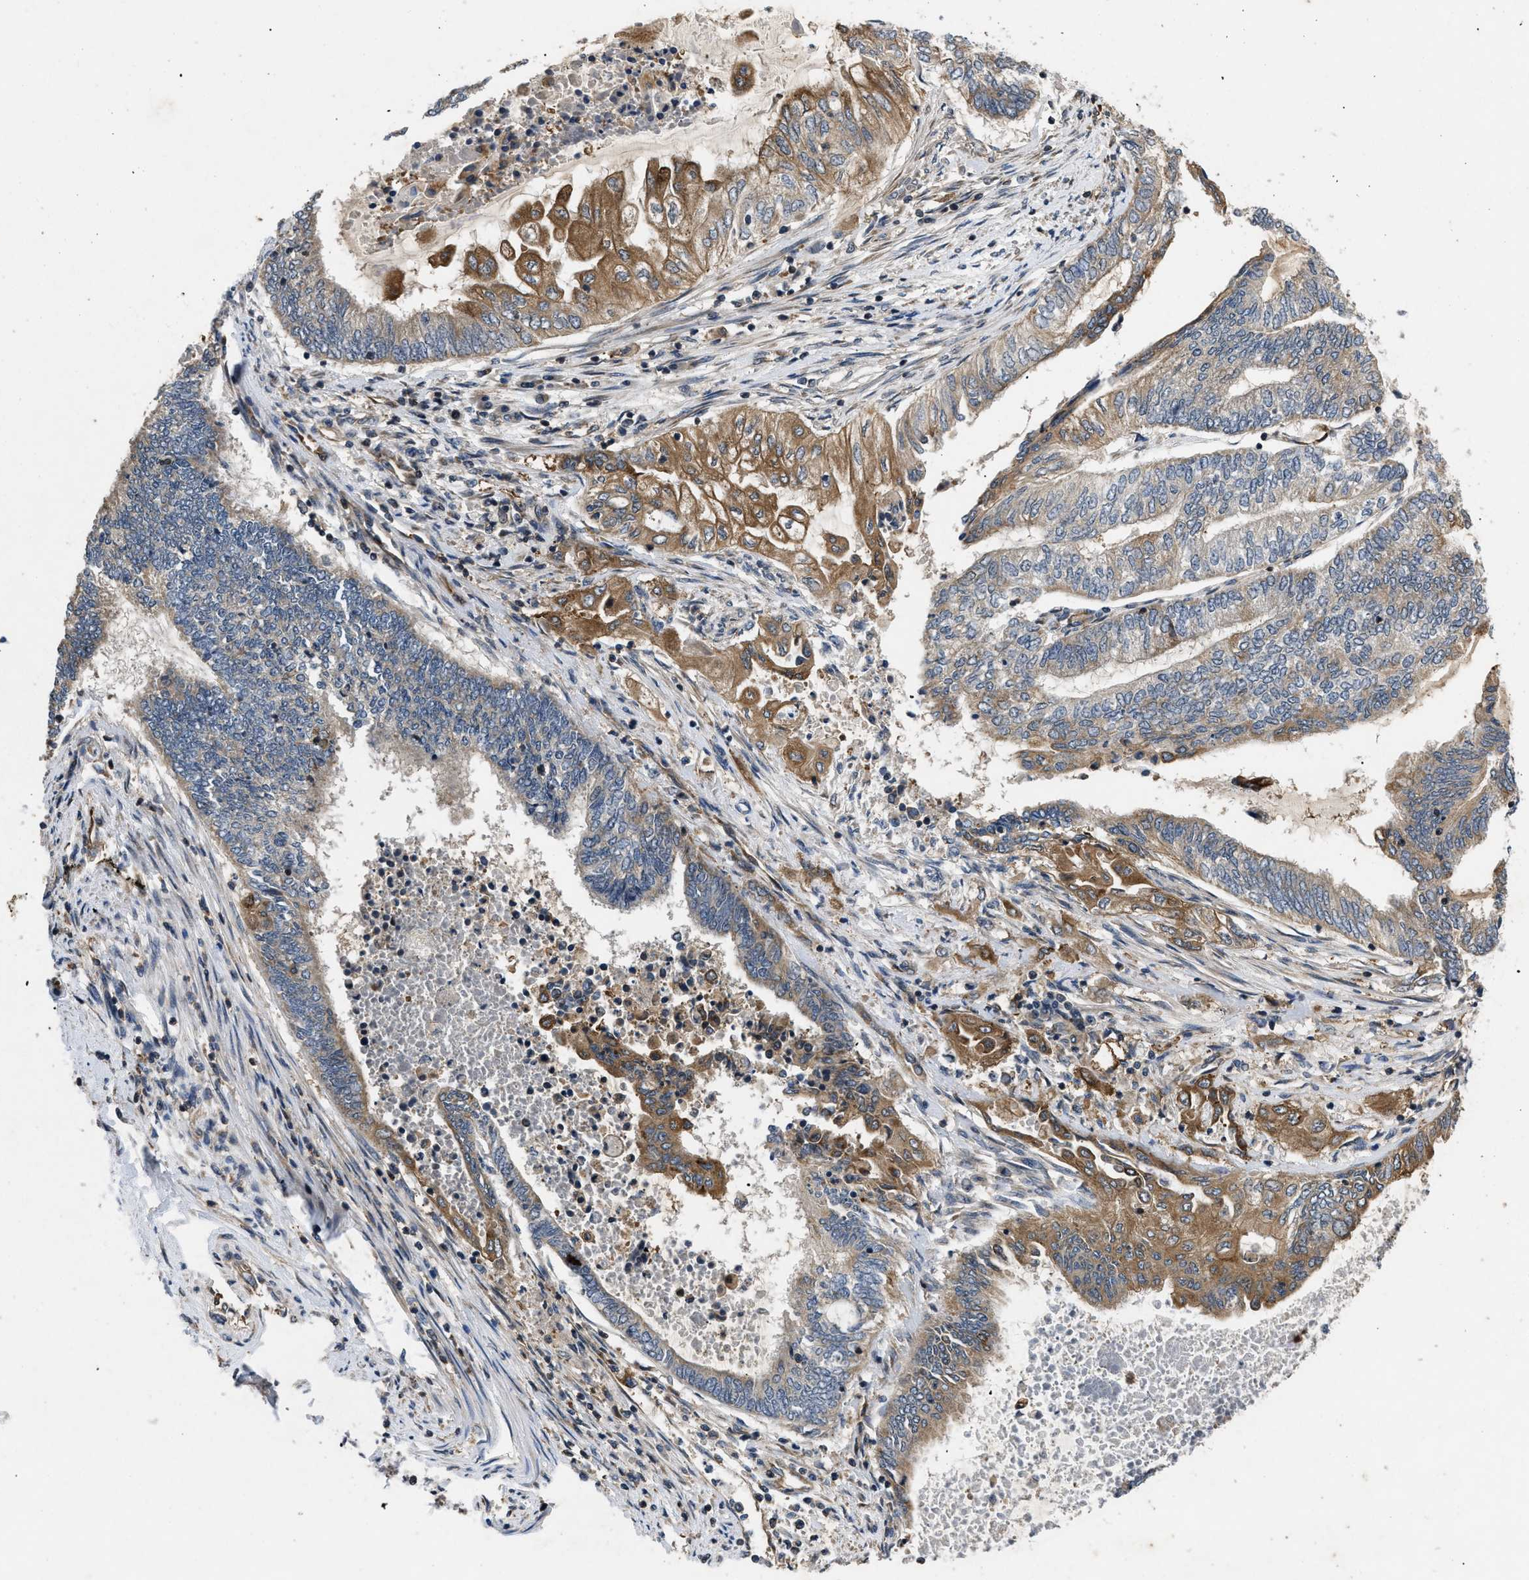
{"staining": {"intensity": "moderate", "quantity": "25%-75%", "location": "cytoplasmic/membranous"}, "tissue": "endometrial cancer", "cell_type": "Tumor cells", "image_type": "cancer", "snomed": [{"axis": "morphology", "description": "Adenocarcinoma, NOS"}, {"axis": "topography", "description": "Uterus"}, {"axis": "topography", "description": "Endometrium"}], "caption": "IHC (DAB (3,3'-diaminobenzidine)) staining of endometrial cancer (adenocarcinoma) reveals moderate cytoplasmic/membranous protein positivity in approximately 25%-75% of tumor cells.", "gene": "HMGCR", "patient": {"sex": "female", "age": 70}}